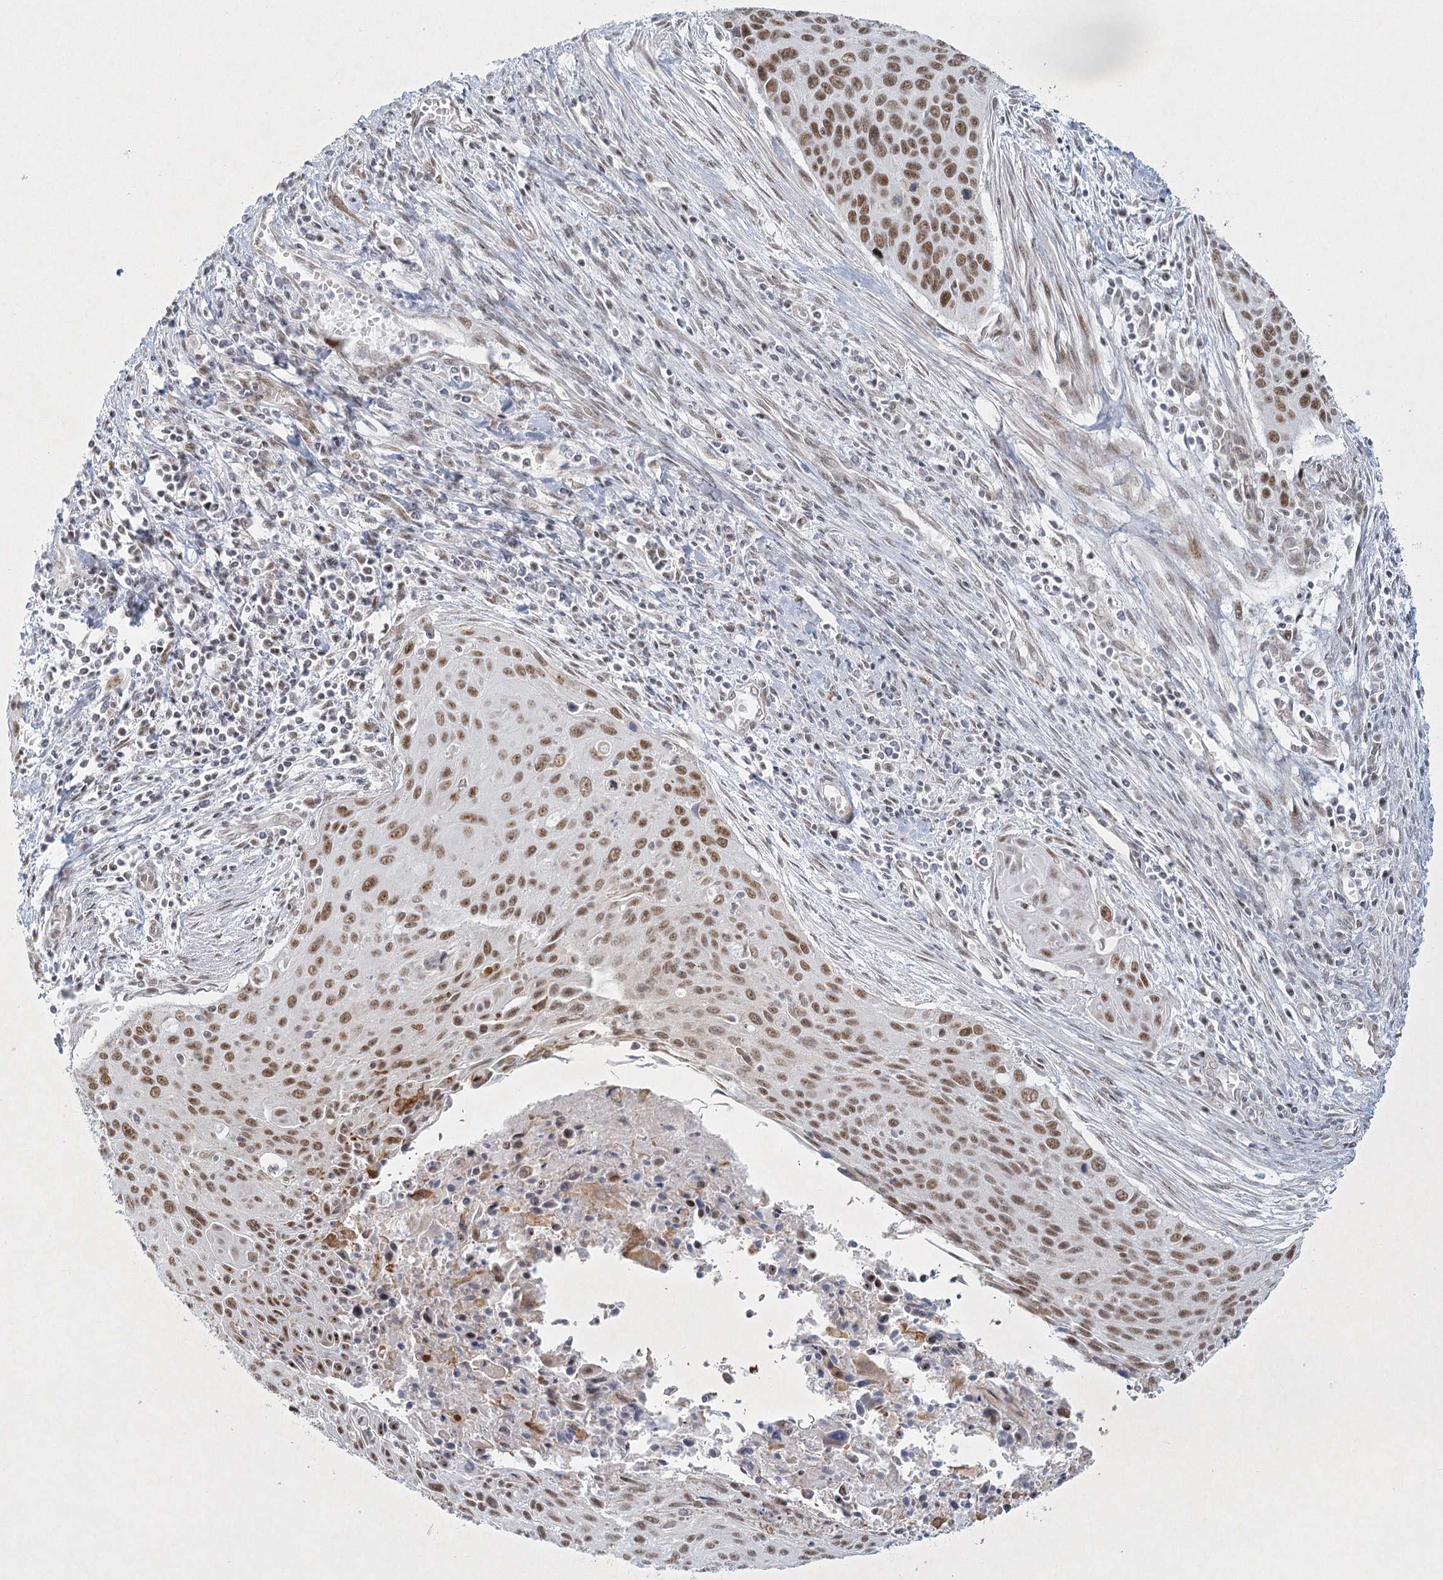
{"staining": {"intensity": "moderate", "quantity": ">75%", "location": "nuclear"}, "tissue": "cervical cancer", "cell_type": "Tumor cells", "image_type": "cancer", "snomed": [{"axis": "morphology", "description": "Squamous cell carcinoma, NOS"}, {"axis": "topography", "description": "Cervix"}], "caption": "Immunohistochemistry photomicrograph of neoplastic tissue: human cervical squamous cell carcinoma stained using immunohistochemistry (IHC) demonstrates medium levels of moderate protein expression localized specifically in the nuclear of tumor cells, appearing as a nuclear brown color.", "gene": "U2SURP", "patient": {"sex": "female", "age": 55}}